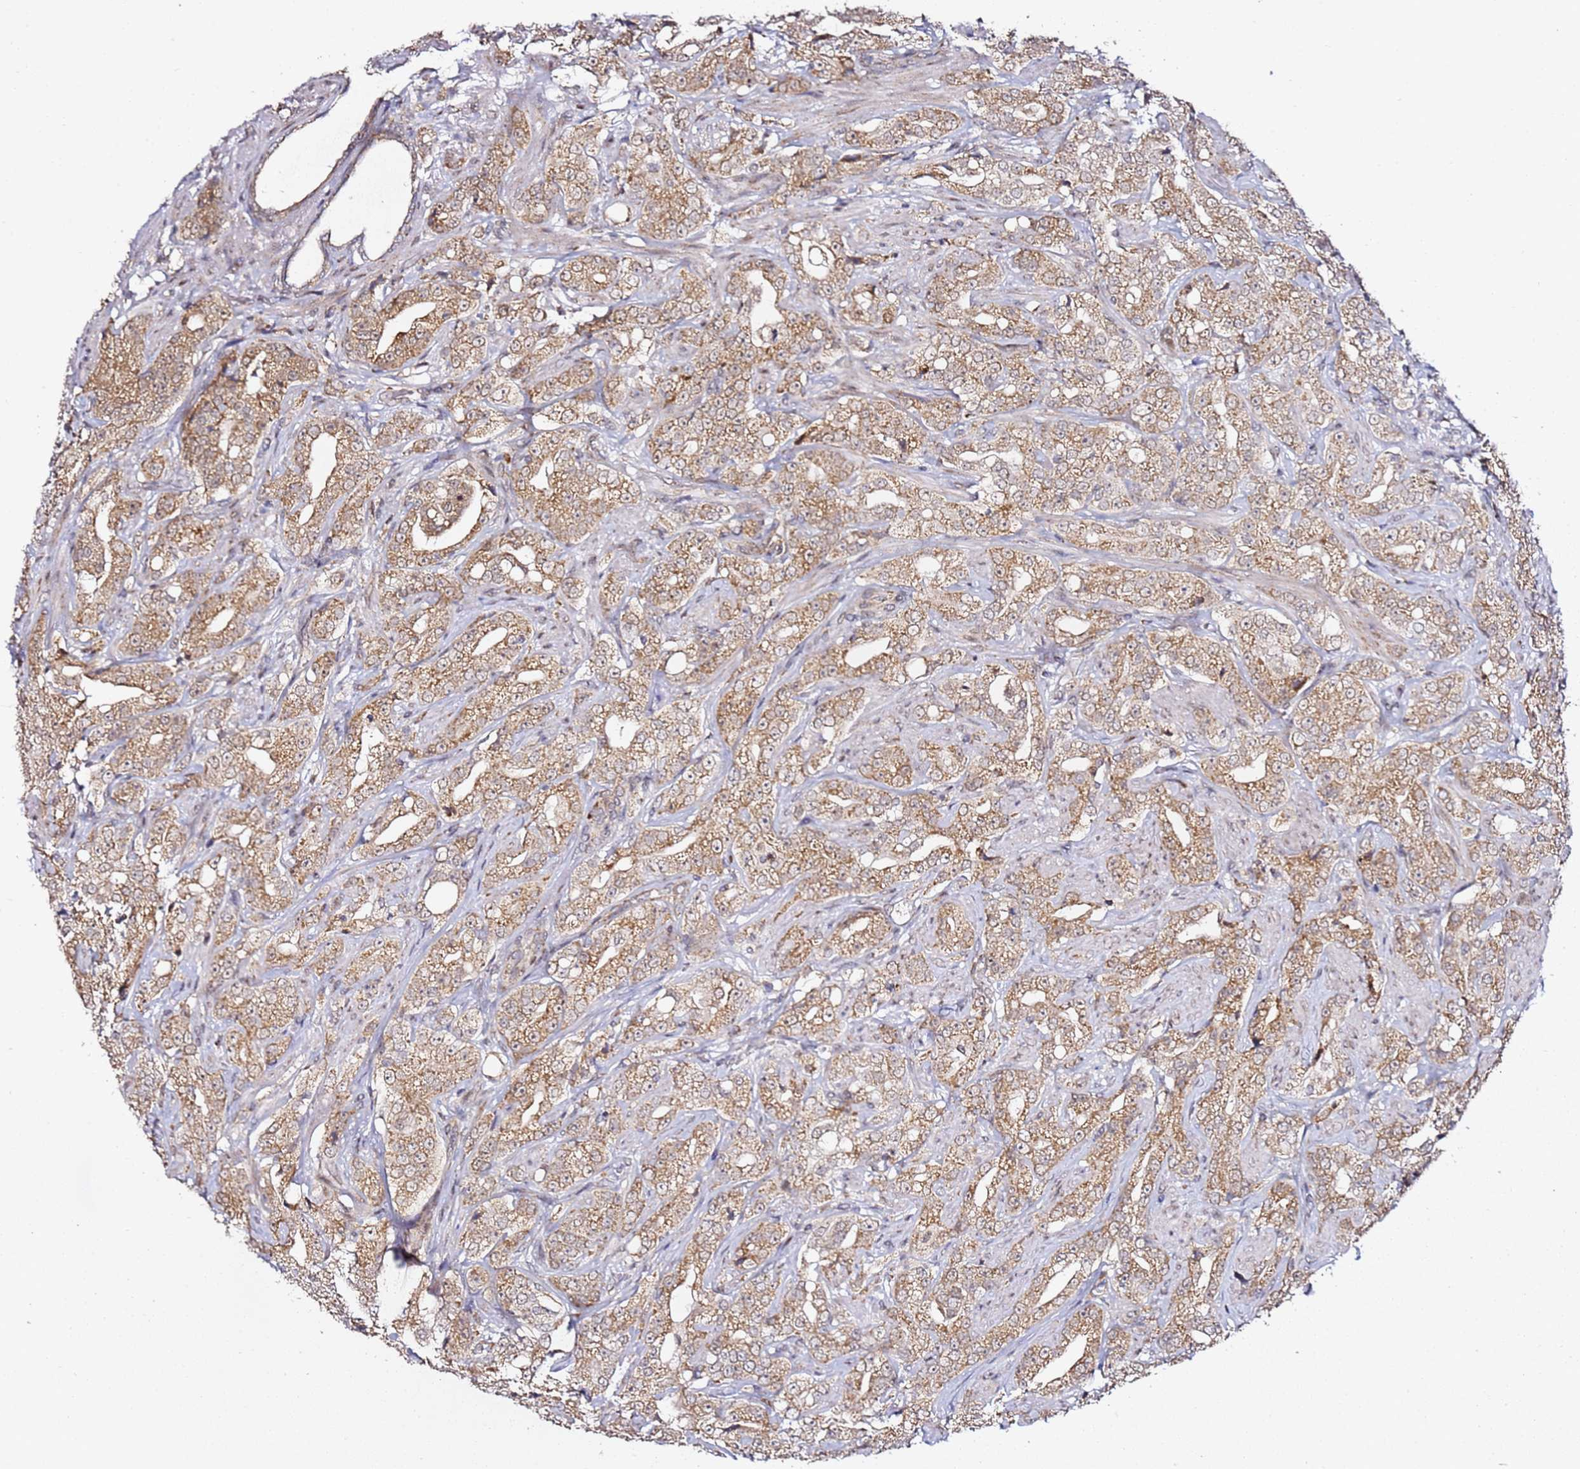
{"staining": {"intensity": "moderate", "quantity": ">75%", "location": "cytoplasmic/membranous"}, "tissue": "prostate cancer", "cell_type": "Tumor cells", "image_type": "cancer", "snomed": [{"axis": "morphology", "description": "Adenocarcinoma, Low grade"}, {"axis": "topography", "description": "Prostate"}], "caption": "IHC (DAB) staining of adenocarcinoma (low-grade) (prostate) exhibits moderate cytoplasmic/membranous protein staining in approximately >75% of tumor cells. The staining was performed using DAB, with brown indicating positive protein expression. Nuclei are stained blue with hematoxylin.", "gene": "TP53AIP1", "patient": {"sex": "male", "age": 67}}